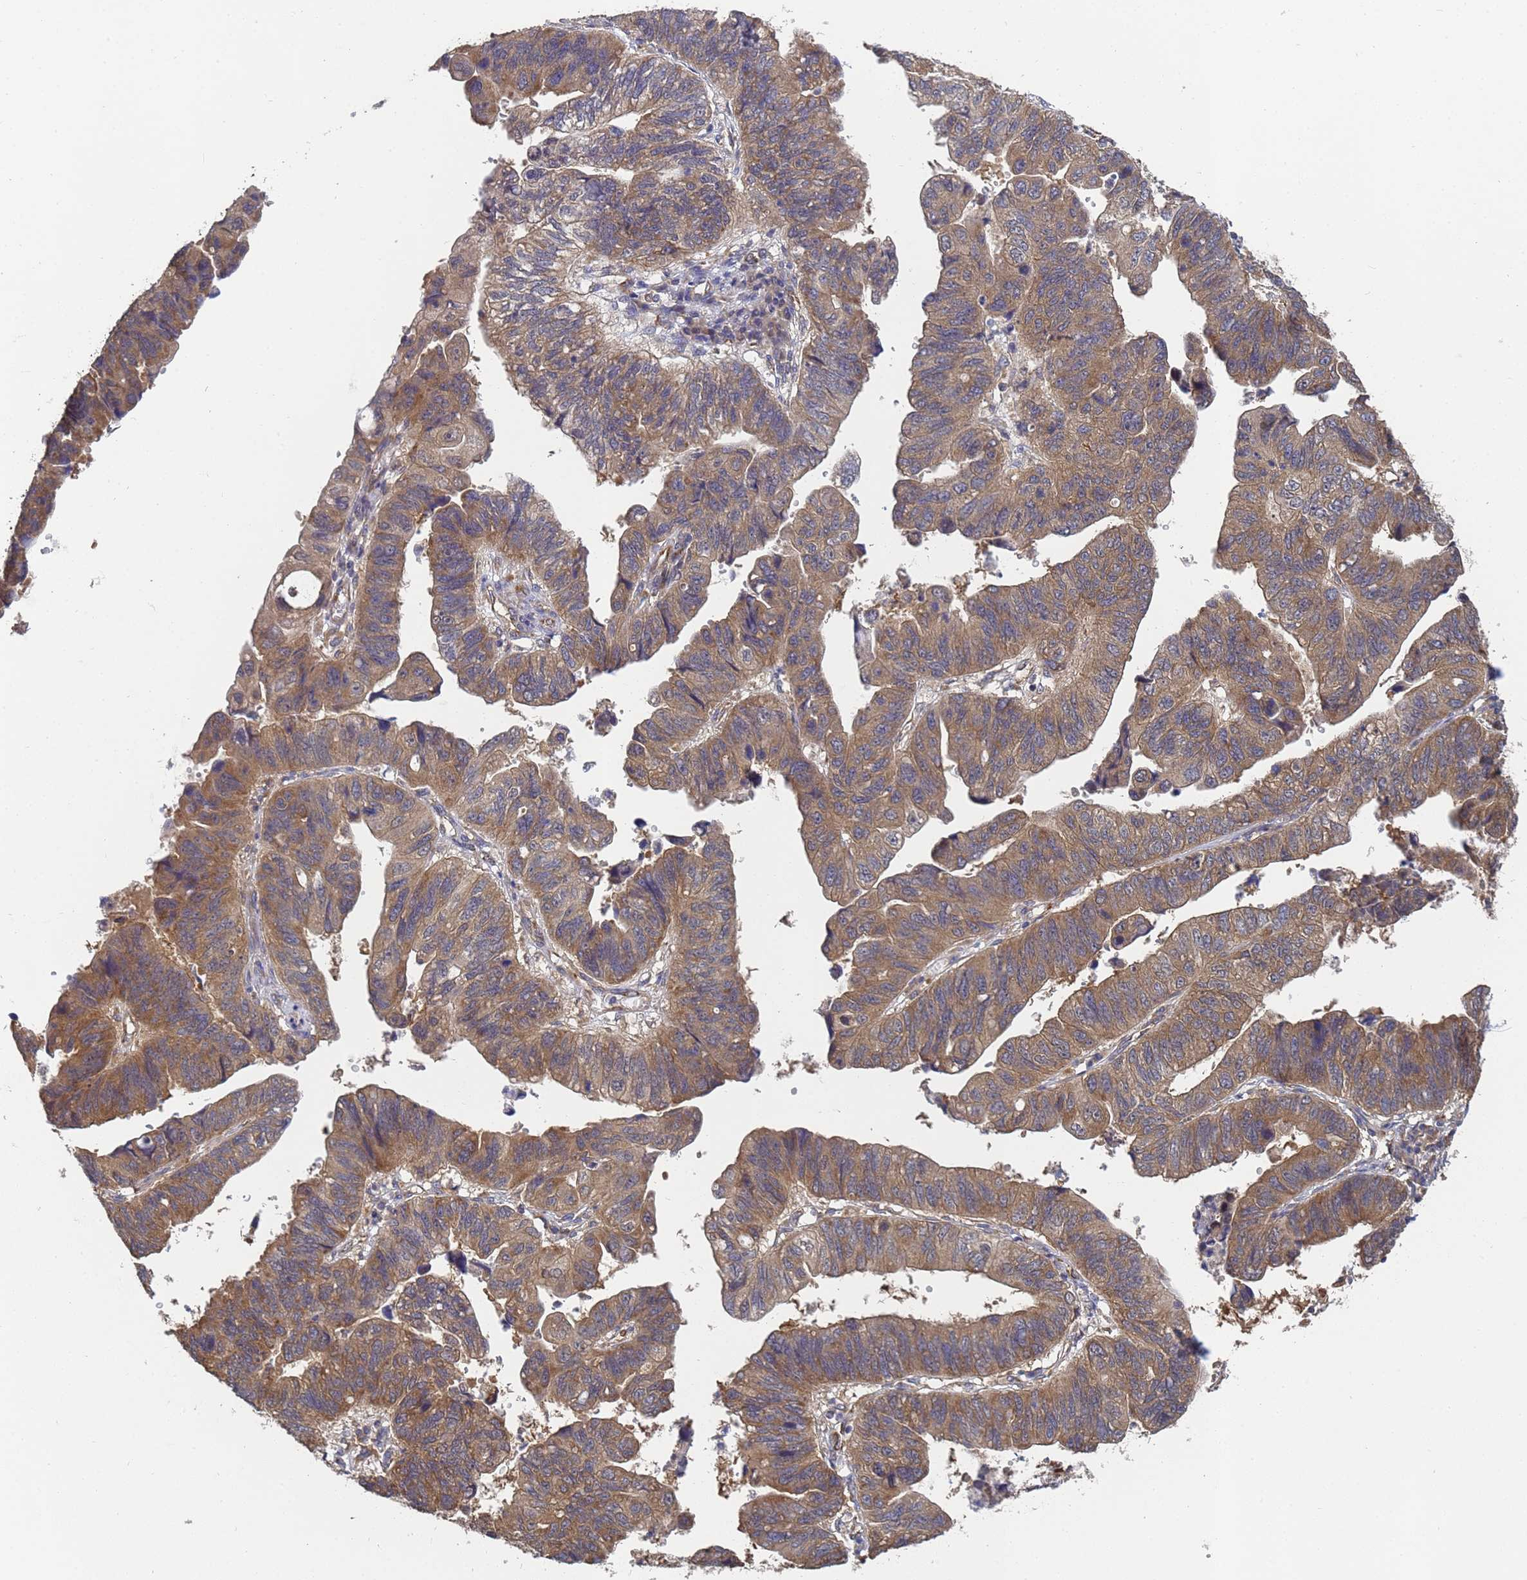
{"staining": {"intensity": "moderate", "quantity": ">75%", "location": "cytoplasmic/membranous"}, "tissue": "stomach cancer", "cell_type": "Tumor cells", "image_type": "cancer", "snomed": [{"axis": "morphology", "description": "Adenocarcinoma, NOS"}, {"axis": "topography", "description": "Stomach"}], "caption": "About >75% of tumor cells in human adenocarcinoma (stomach) exhibit moderate cytoplasmic/membranous protein expression as visualized by brown immunohistochemical staining.", "gene": "ALS2CL", "patient": {"sex": "male", "age": 59}}